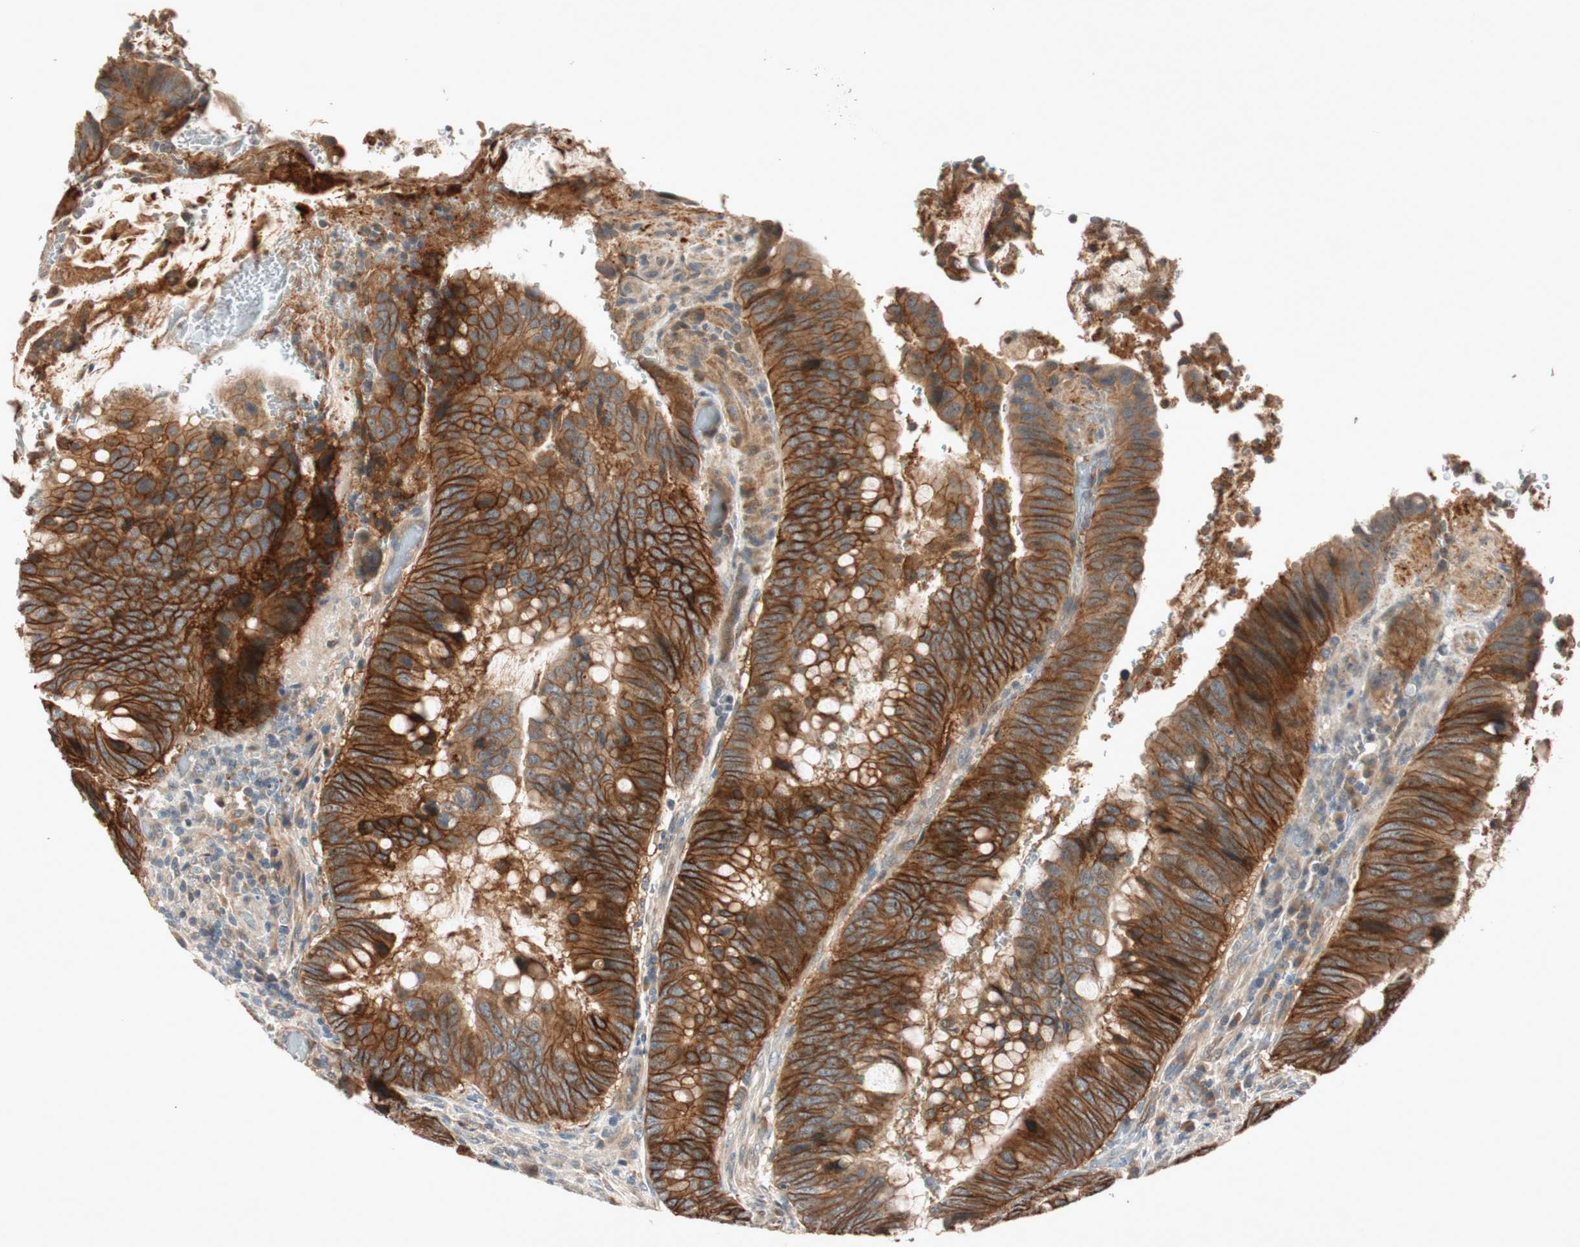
{"staining": {"intensity": "strong", "quantity": ">75%", "location": "cytoplasmic/membranous"}, "tissue": "colorectal cancer", "cell_type": "Tumor cells", "image_type": "cancer", "snomed": [{"axis": "morphology", "description": "Normal tissue, NOS"}, {"axis": "morphology", "description": "Adenocarcinoma, NOS"}, {"axis": "topography", "description": "Rectum"}, {"axis": "topography", "description": "Peripheral nerve tissue"}], "caption": "A brown stain labels strong cytoplasmic/membranous positivity of a protein in adenocarcinoma (colorectal) tumor cells.", "gene": "EPHA6", "patient": {"sex": "male", "age": 92}}